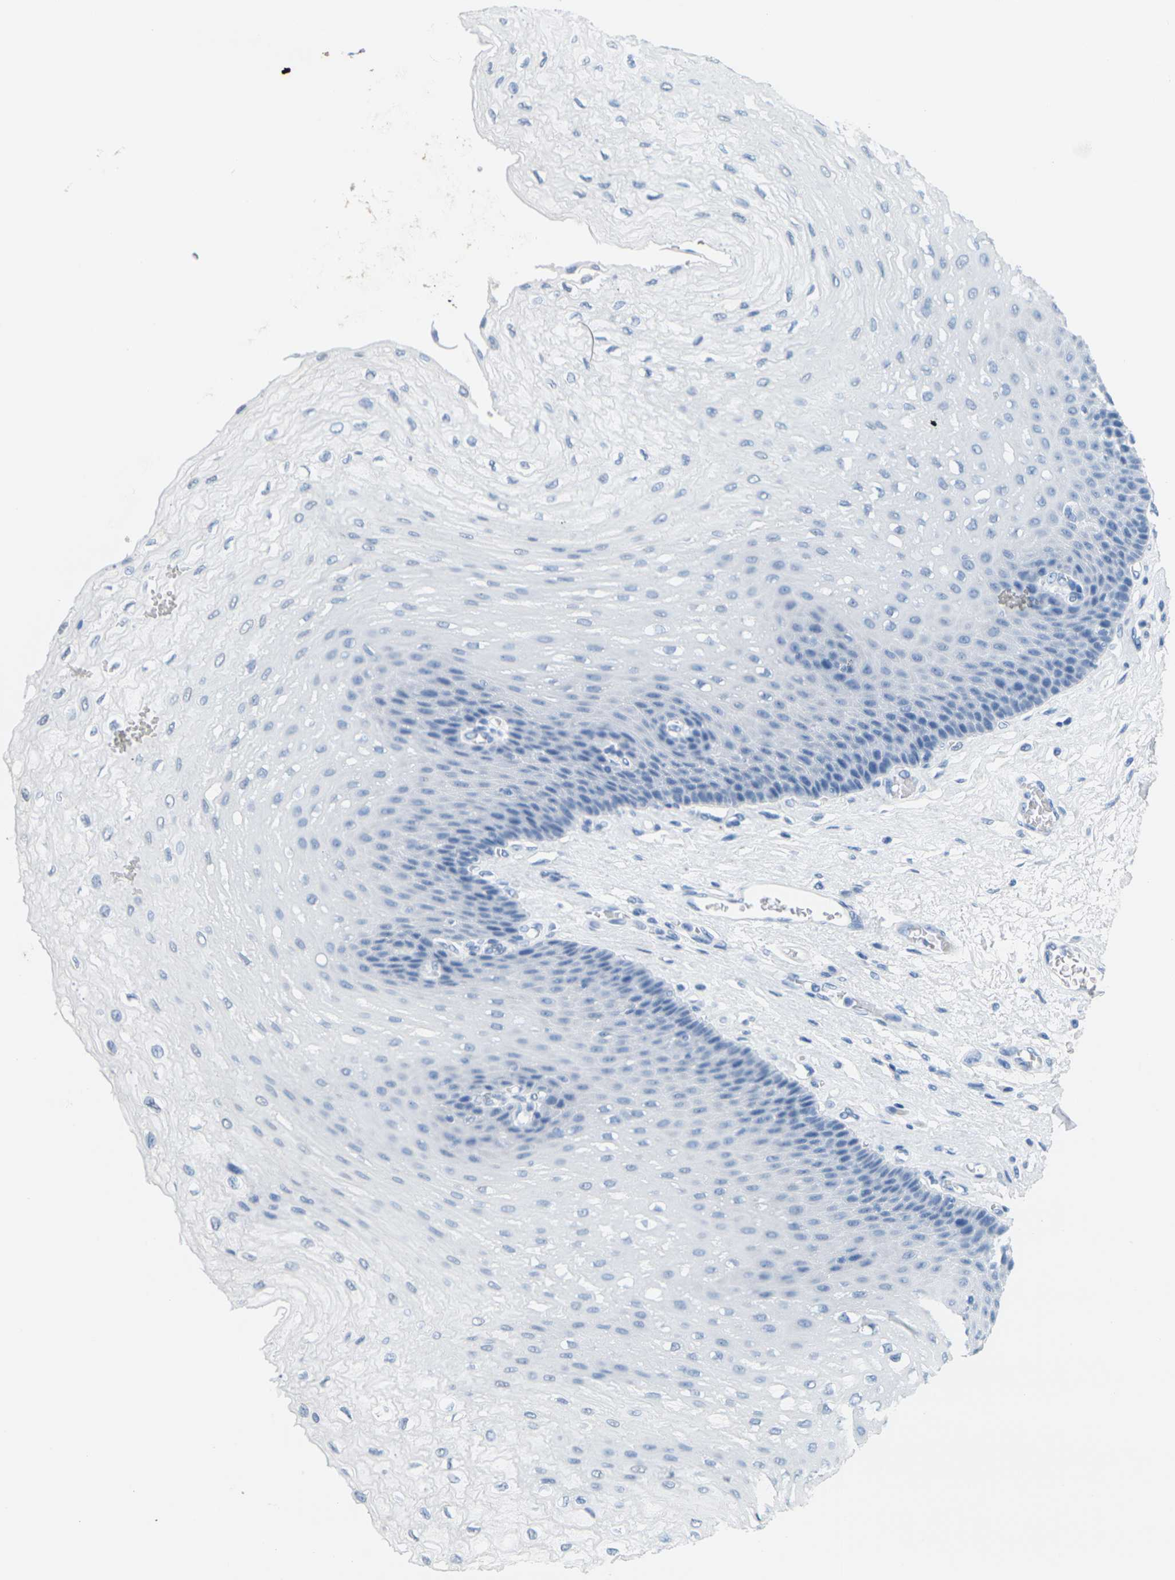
{"staining": {"intensity": "negative", "quantity": "none", "location": "none"}, "tissue": "esophagus", "cell_type": "Squamous epithelial cells", "image_type": "normal", "snomed": [{"axis": "morphology", "description": "Normal tissue, NOS"}, {"axis": "topography", "description": "Esophagus"}], "caption": "High power microscopy image of an immunohistochemistry (IHC) image of unremarkable esophagus, revealing no significant expression in squamous epithelial cells.", "gene": "CTAG1A", "patient": {"sex": "female", "age": 72}}